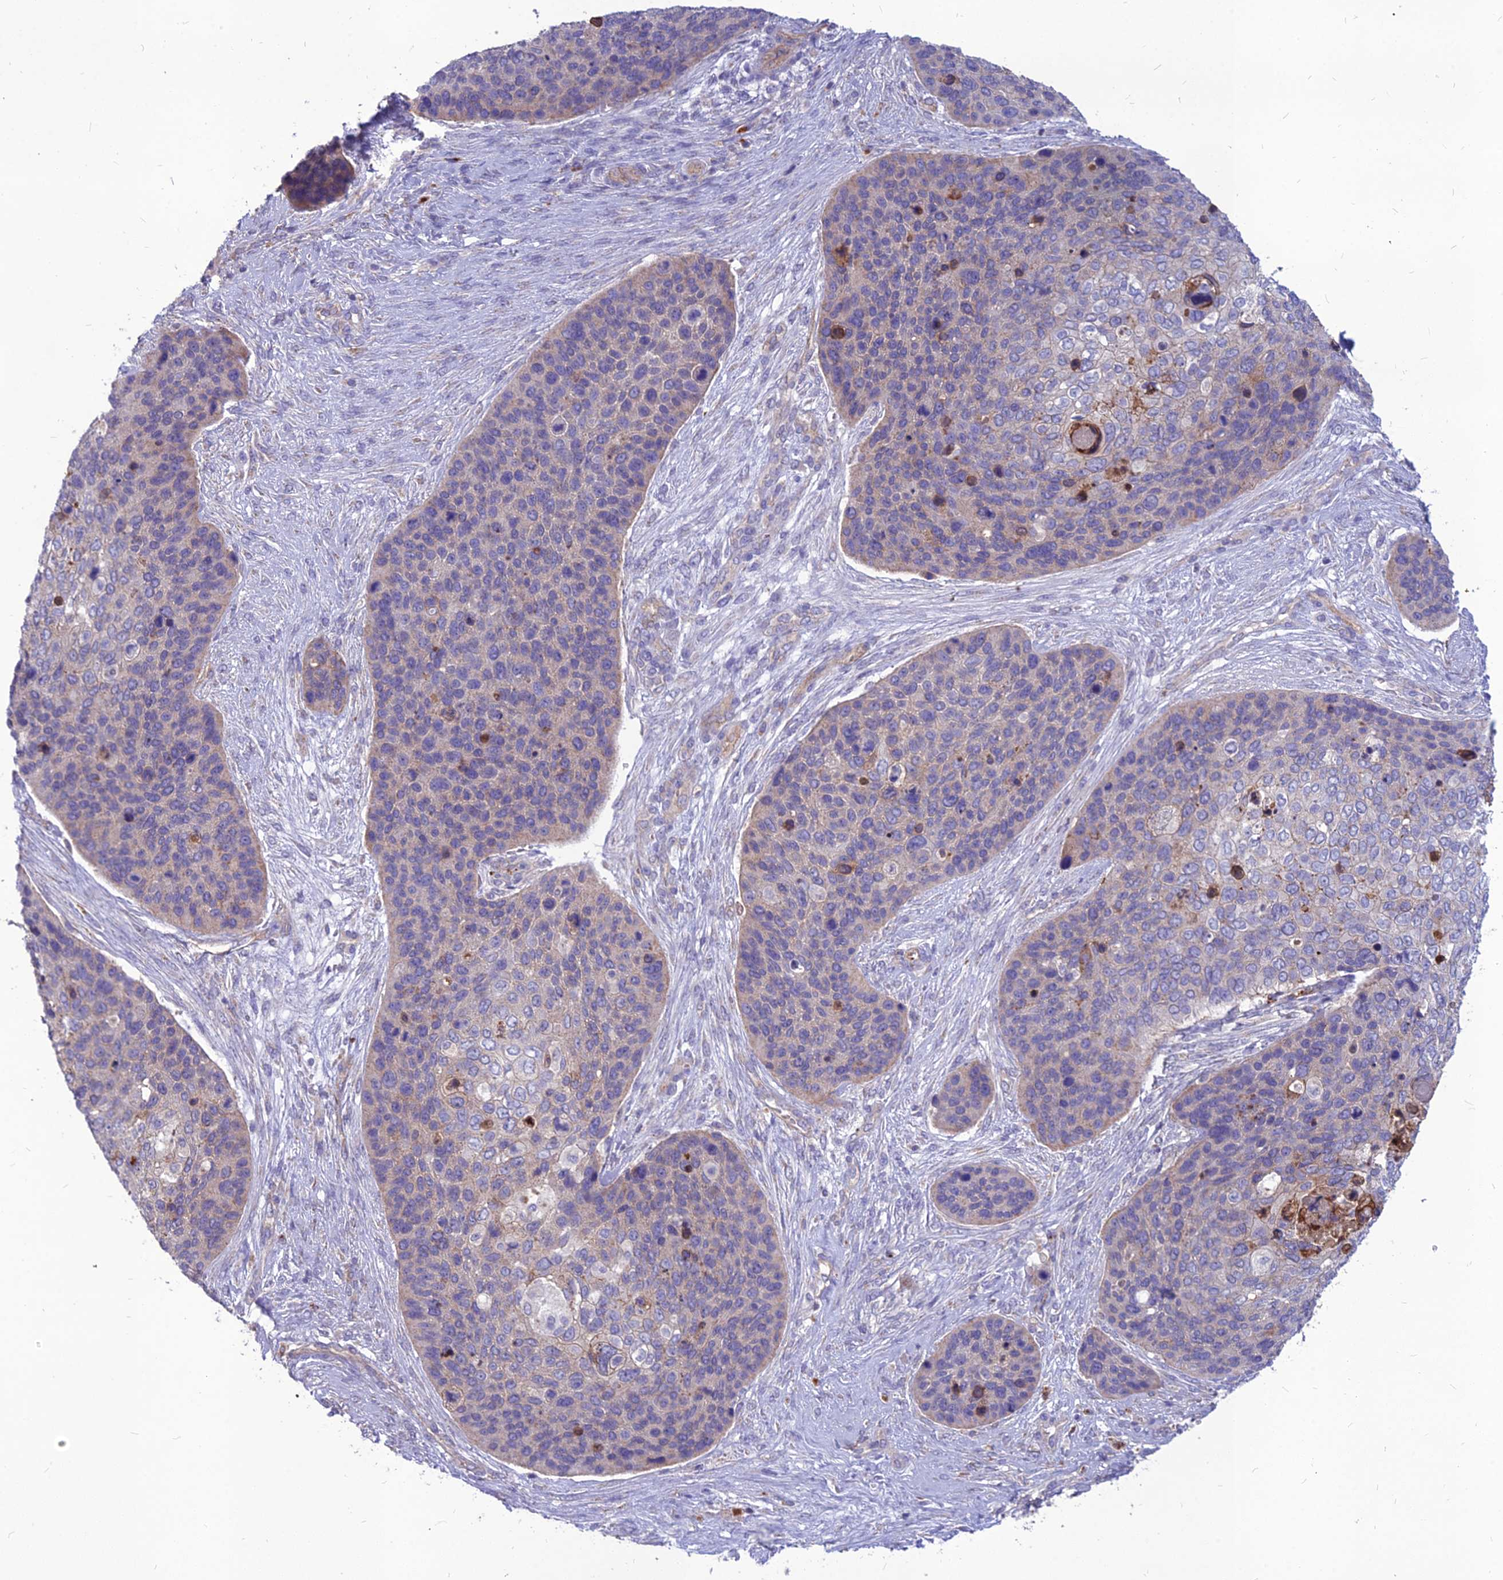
{"staining": {"intensity": "negative", "quantity": "none", "location": "none"}, "tissue": "skin cancer", "cell_type": "Tumor cells", "image_type": "cancer", "snomed": [{"axis": "morphology", "description": "Basal cell carcinoma"}, {"axis": "topography", "description": "Skin"}], "caption": "Immunohistochemistry of human skin basal cell carcinoma exhibits no positivity in tumor cells.", "gene": "PCED1B", "patient": {"sex": "female", "age": 74}}